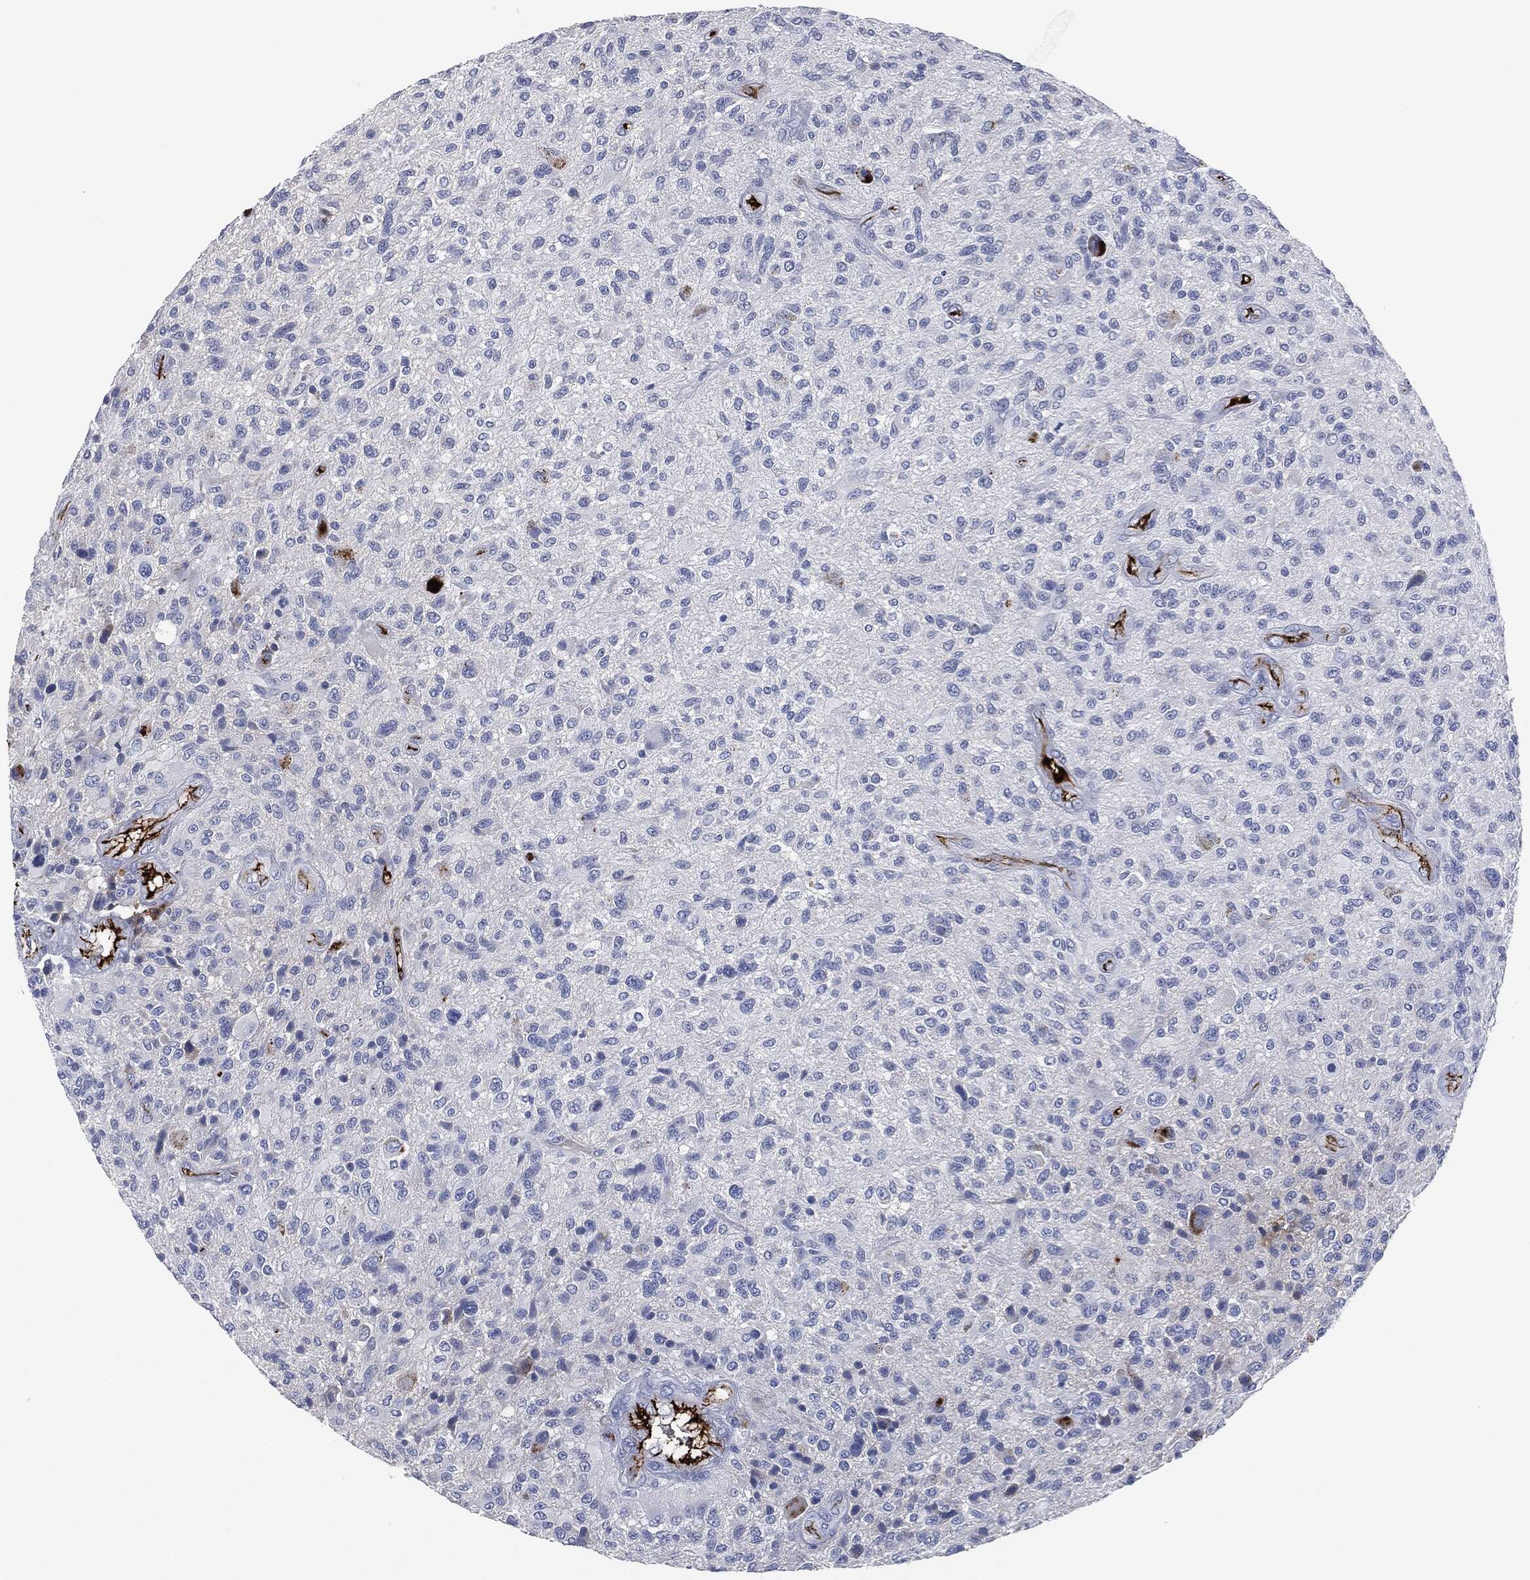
{"staining": {"intensity": "negative", "quantity": "none", "location": "none"}, "tissue": "glioma", "cell_type": "Tumor cells", "image_type": "cancer", "snomed": [{"axis": "morphology", "description": "Glioma, malignant, High grade"}, {"axis": "topography", "description": "Brain"}], "caption": "Tumor cells are negative for brown protein staining in malignant glioma (high-grade). (DAB immunohistochemistry (IHC) with hematoxylin counter stain).", "gene": "APOB", "patient": {"sex": "male", "age": 47}}